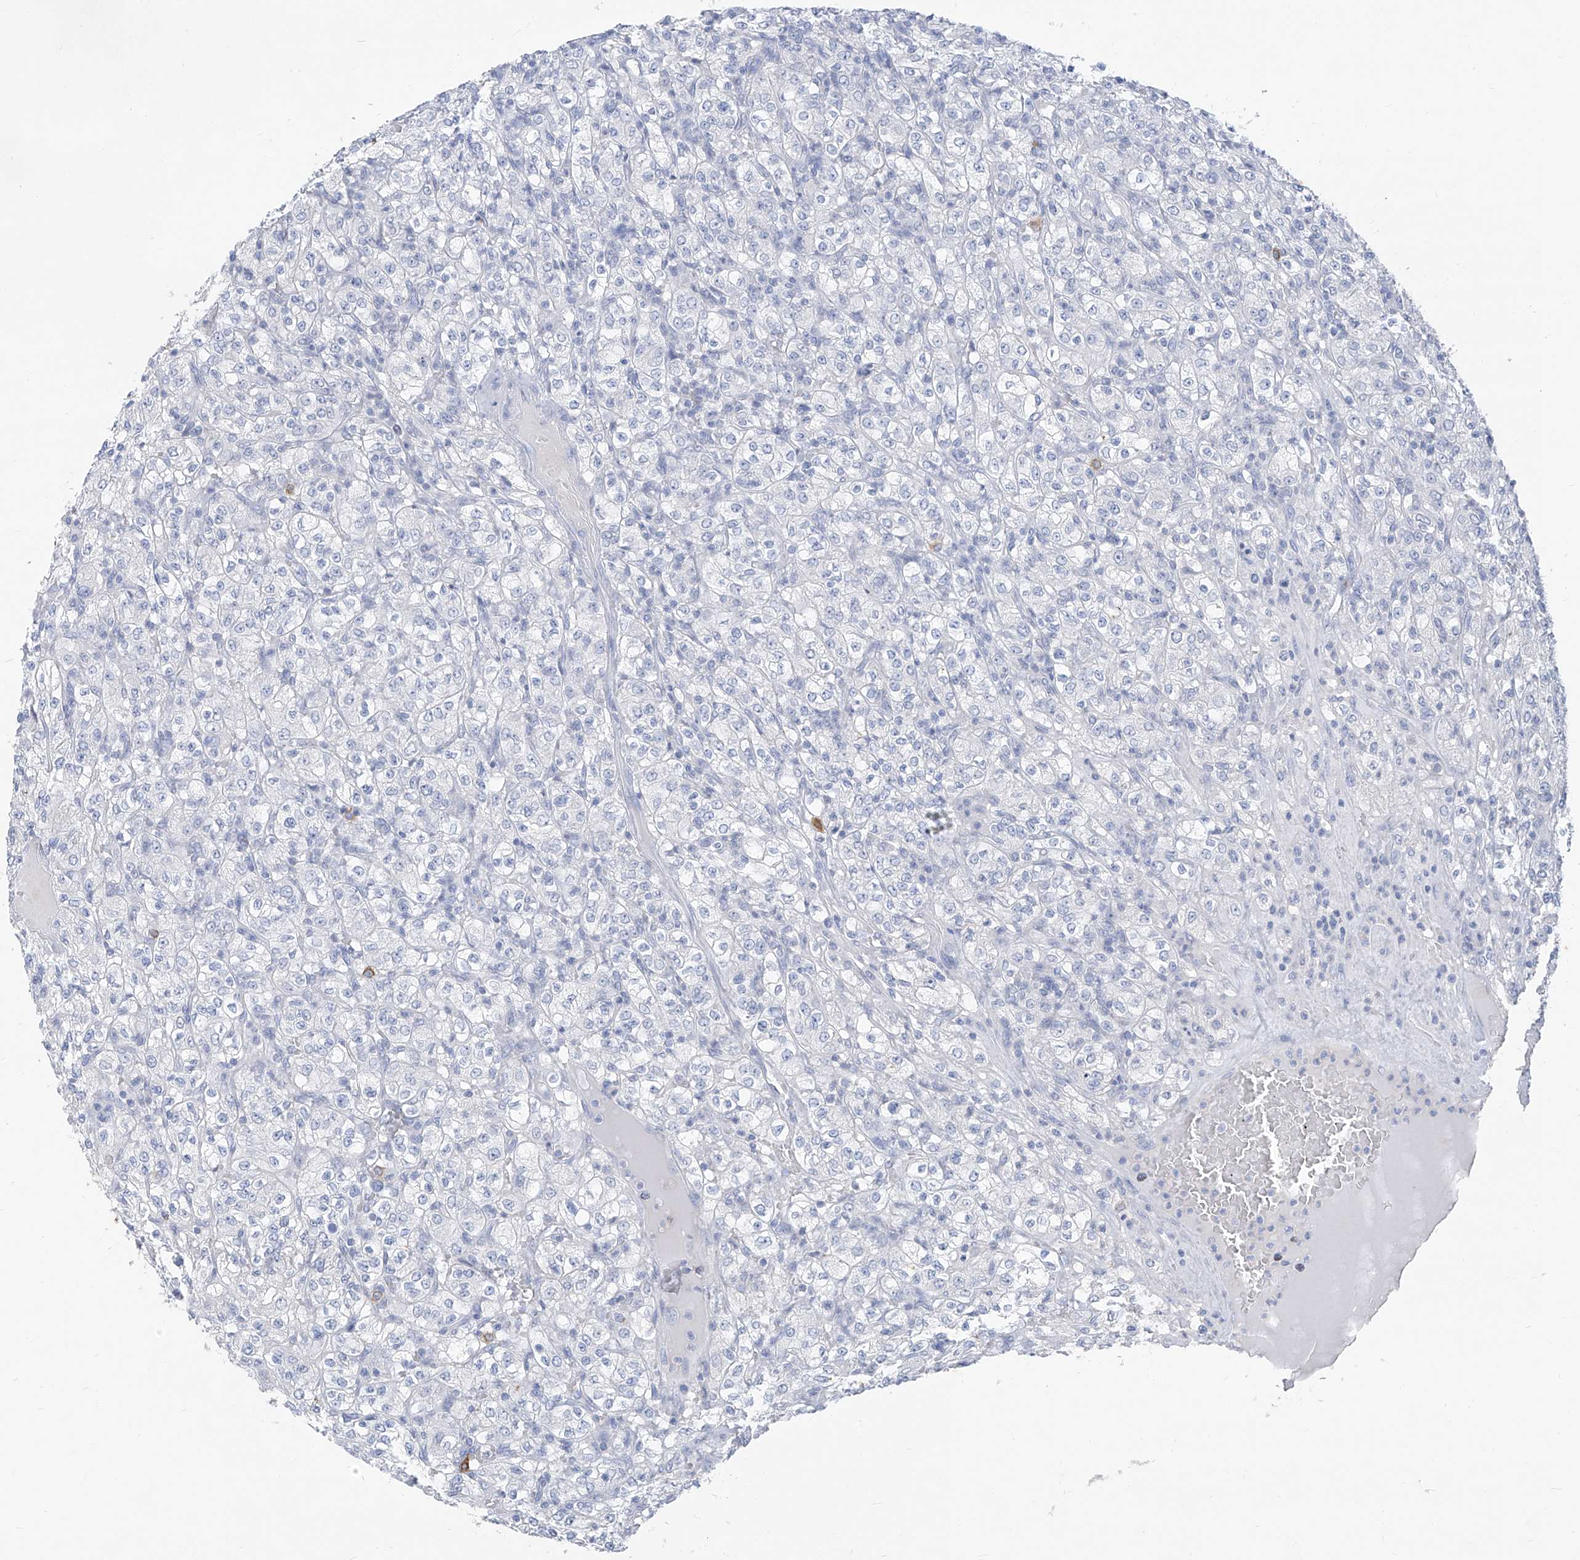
{"staining": {"intensity": "negative", "quantity": "none", "location": "none"}, "tissue": "renal cancer", "cell_type": "Tumor cells", "image_type": "cancer", "snomed": [{"axis": "morphology", "description": "Normal tissue, NOS"}, {"axis": "morphology", "description": "Adenocarcinoma, NOS"}, {"axis": "topography", "description": "Kidney"}], "caption": "IHC photomicrograph of neoplastic tissue: human renal cancer stained with DAB reveals no significant protein staining in tumor cells.", "gene": "CX3CR1", "patient": {"sex": "female", "age": 72}}